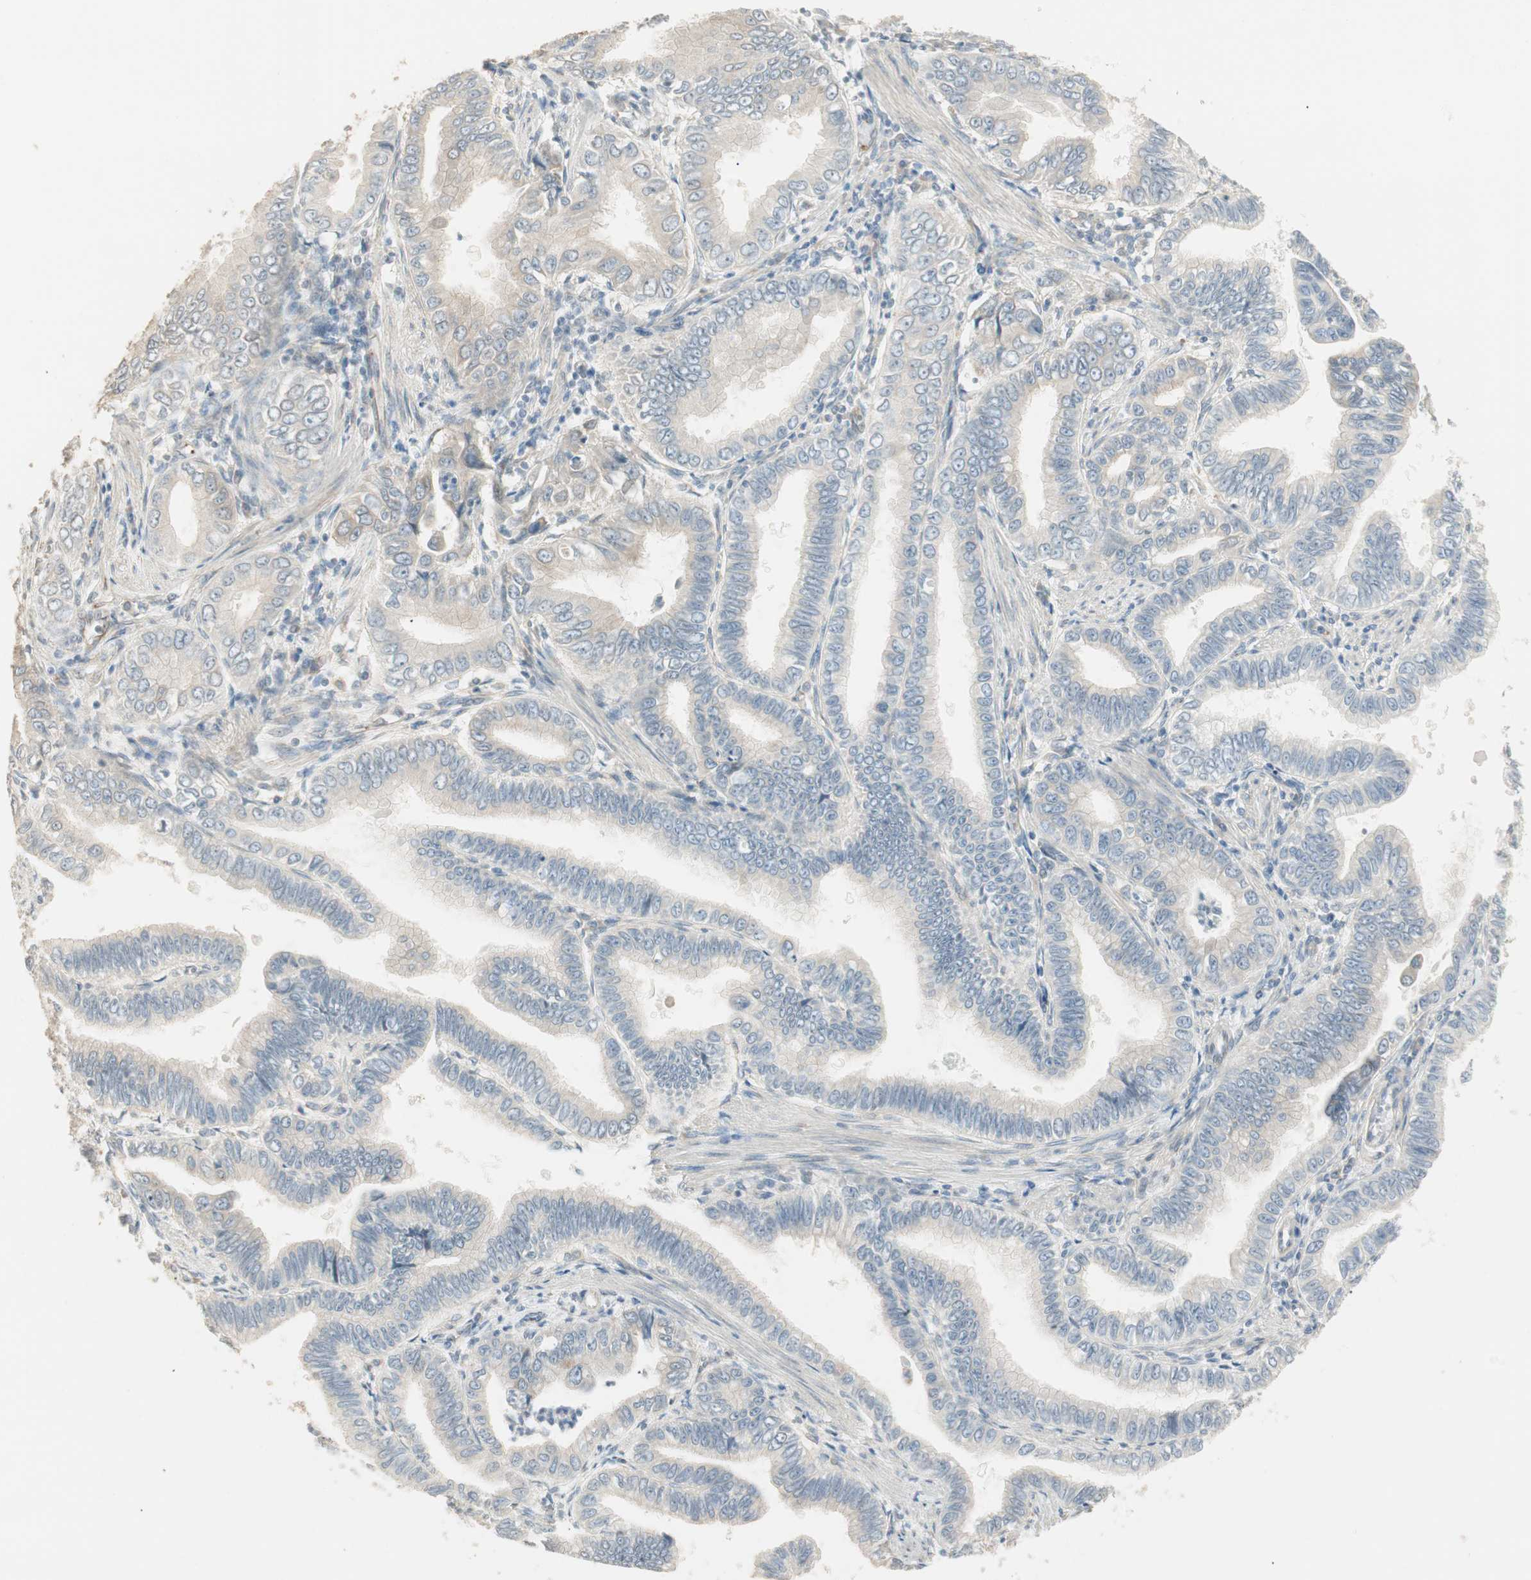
{"staining": {"intensity": "weak", "quantity": "25%-75%", "location": "cytoplasmic/membranous"}, "tissue": "pancreatic cancer", "cell_type": "Tumor cells", "image_type": "cancer", "snomed": [{"axis": "morphology", "description": "Normal tissue, NOS"}, {"axis": "topography", "description": "Lymph node"}], "caption": "Weak cytoplasmic/membranous protein positivity is present in approximately 25%-75% of tumor cells in pancreatic cancer.", "gene": "TASOR", "patient": {"sex": "male", "age": 50}}